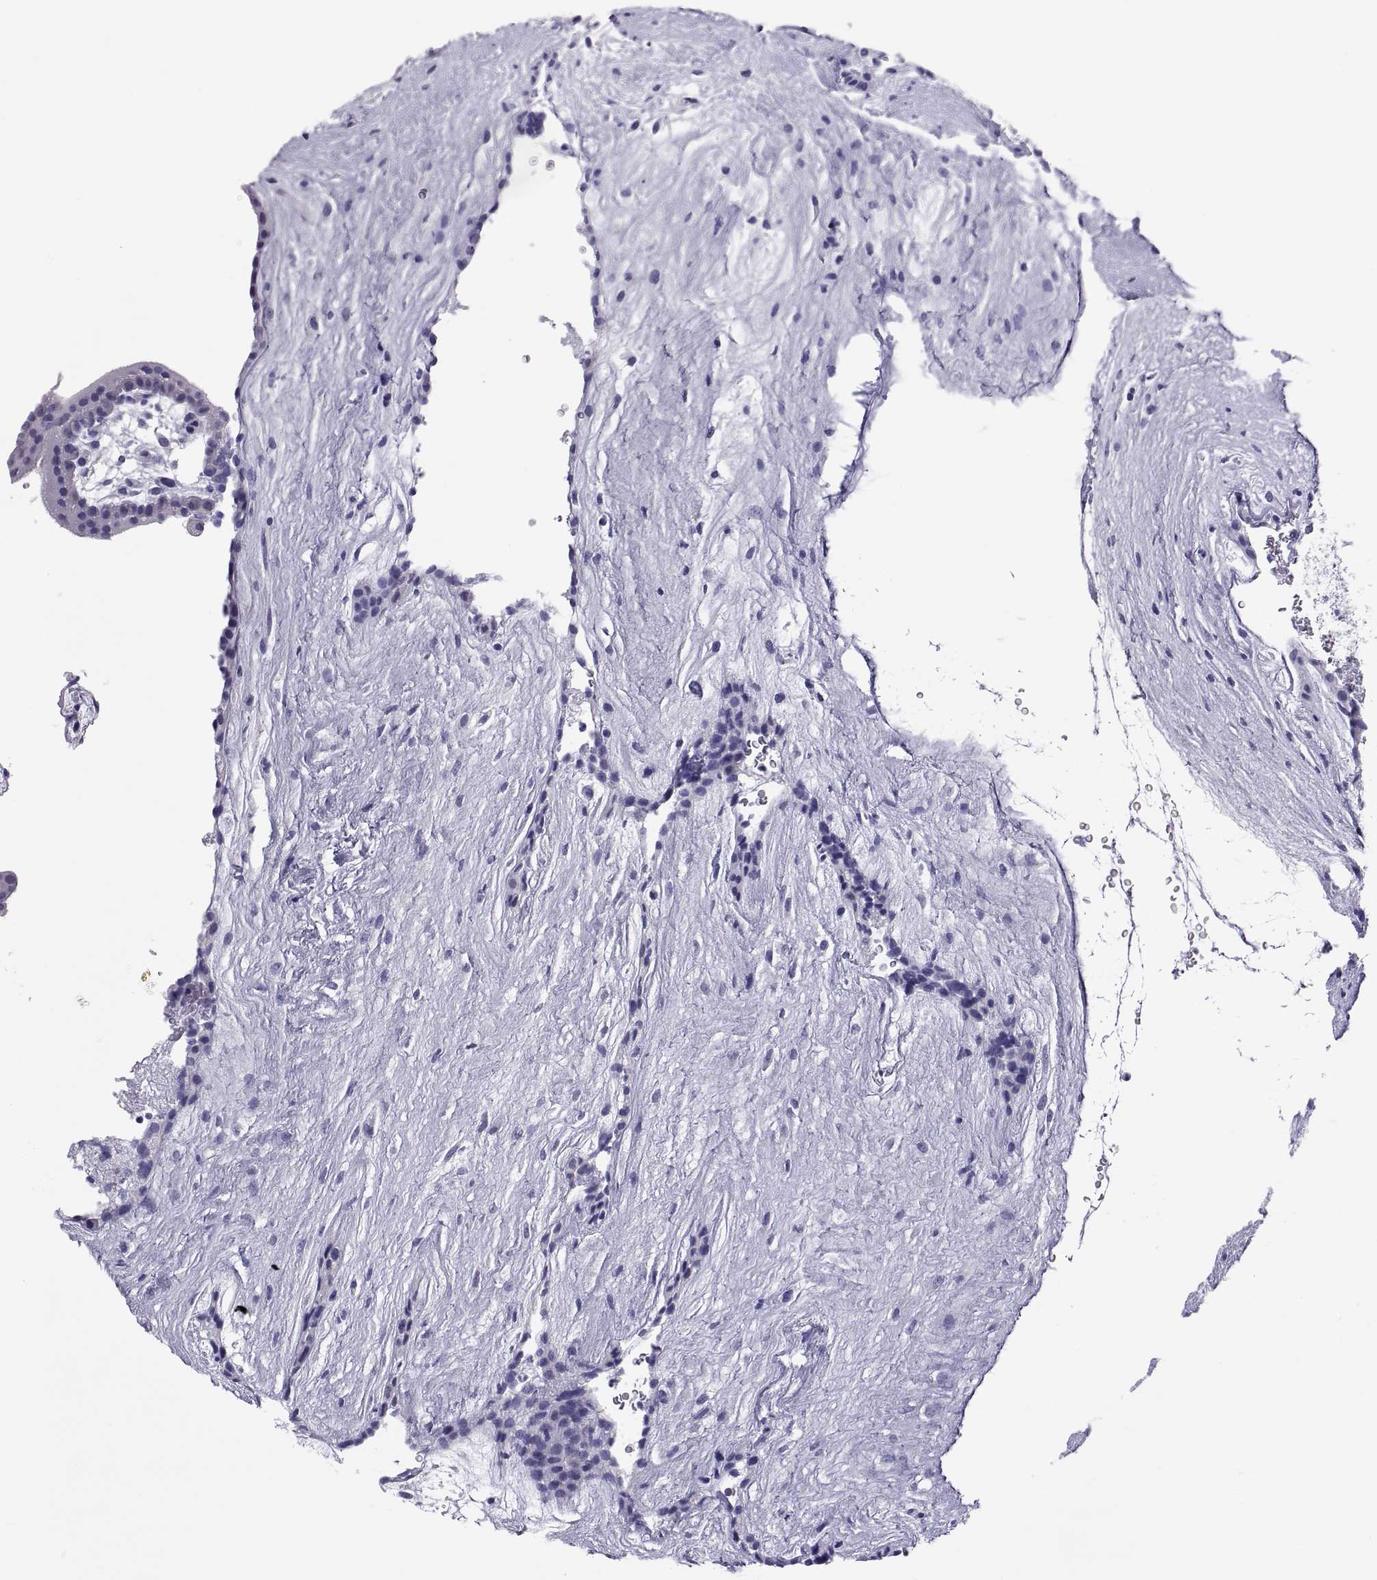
{"staining": {"intensity": "negative", "quantity": "none", "location": "none"}, "tissue": "placenta", "cell_type": "Decidual cells", "image_type": "normal", "snomed": [{"axis": "morphology", "description": "Normal tissue, NOS"}, {"axis": "topography", "description": "Placenta"}], "caption": "The immunohistochemistry micrograph has no significant positivity in decidual cells of placenta. (Immunohistochemistry (ihc), brightfield microscopy, high magnification).", "gene": "RNASE12", "patient": {"sex": "female", "age": 19}}